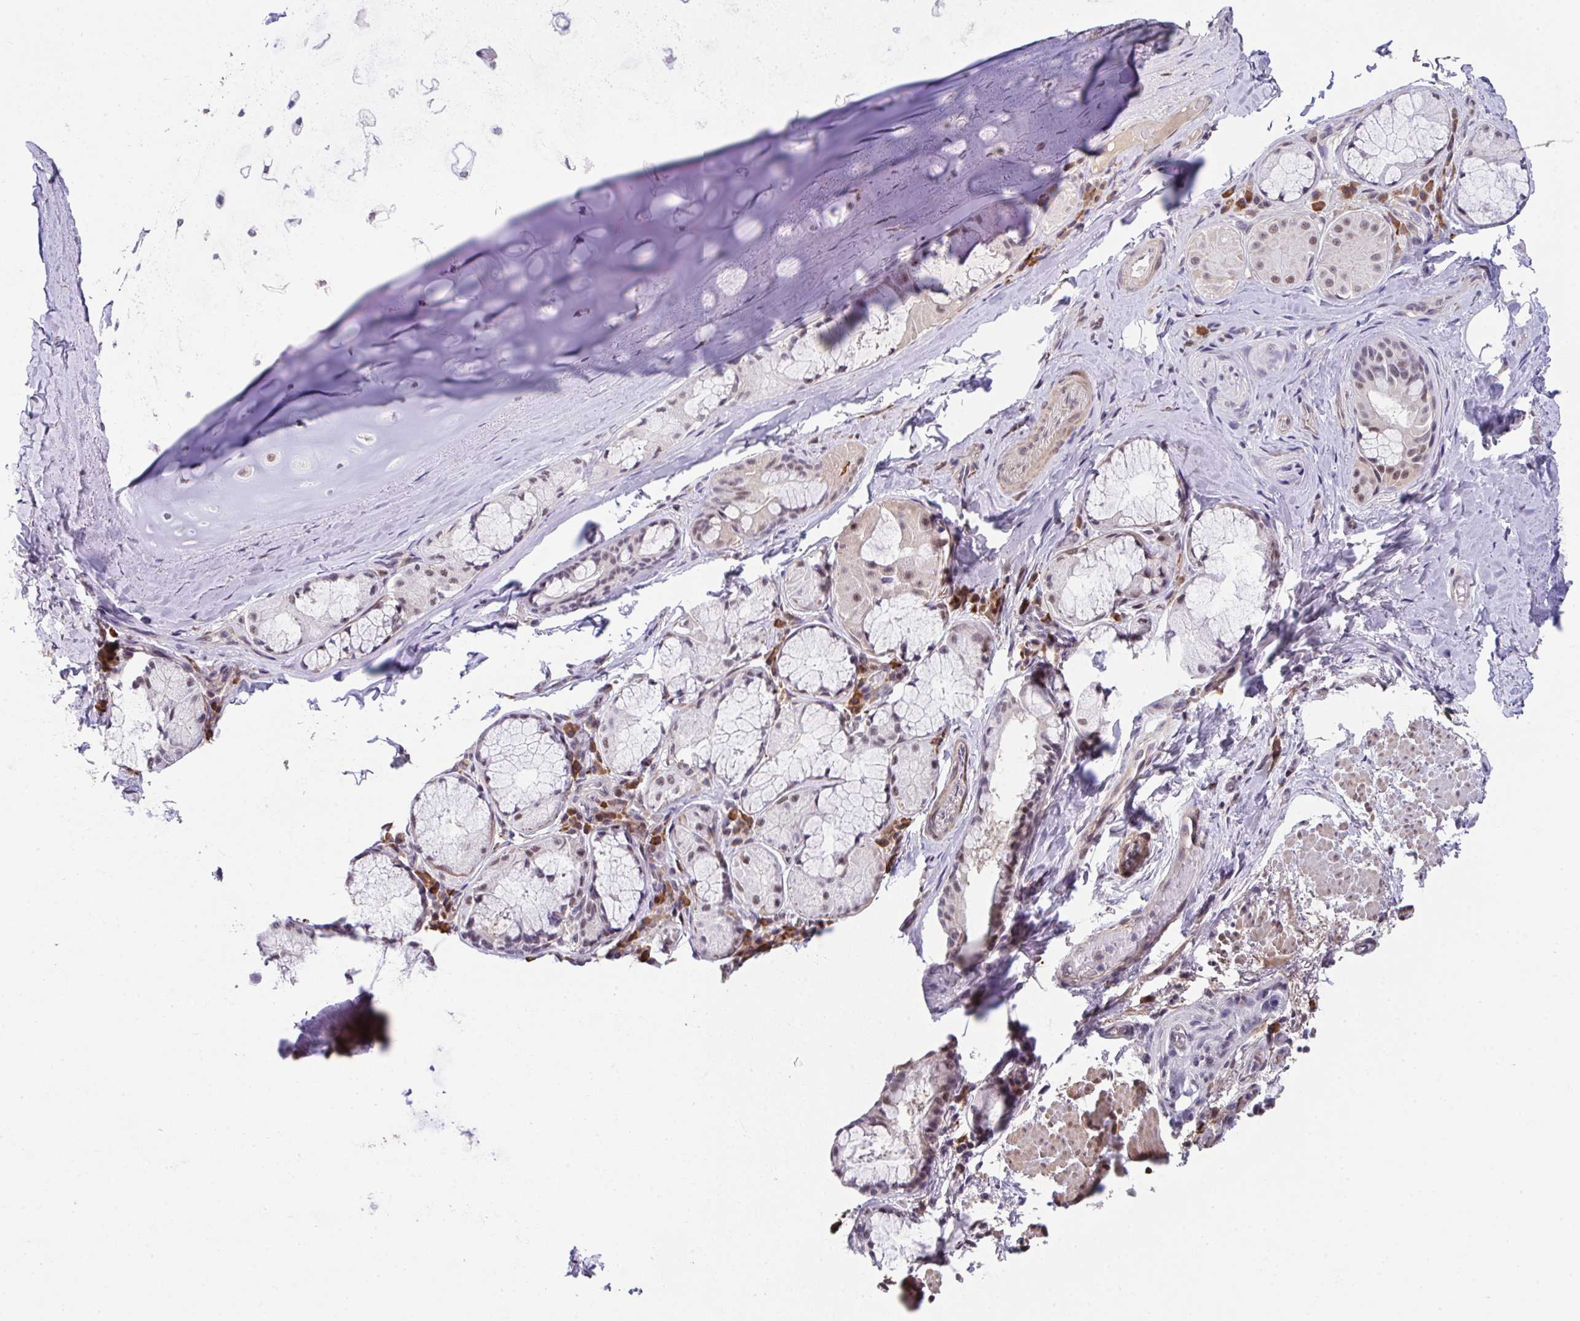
{"staining": {"intensity": "weak", "quantity": "25%-75%", "location": "nuclear"}, "tissue": "soft tissue", "cell_type": "Chondrocytes", "image_type": "normal", "snomed": [{"axis": "morphology", "description": "Normal tissue, NOS"}, {"axis": "topography", "description": "Cartilage tissue"}, {"axis": "topography", "description": "Bronchus"}], "caption": "Immunohistochemical staining of normal human soft tissue reveals weak nuclear protein staining in about 25%-75% of chondrocytes.", "gene": "RBBP6", "patient": {"sex": "male", "age": 64}}